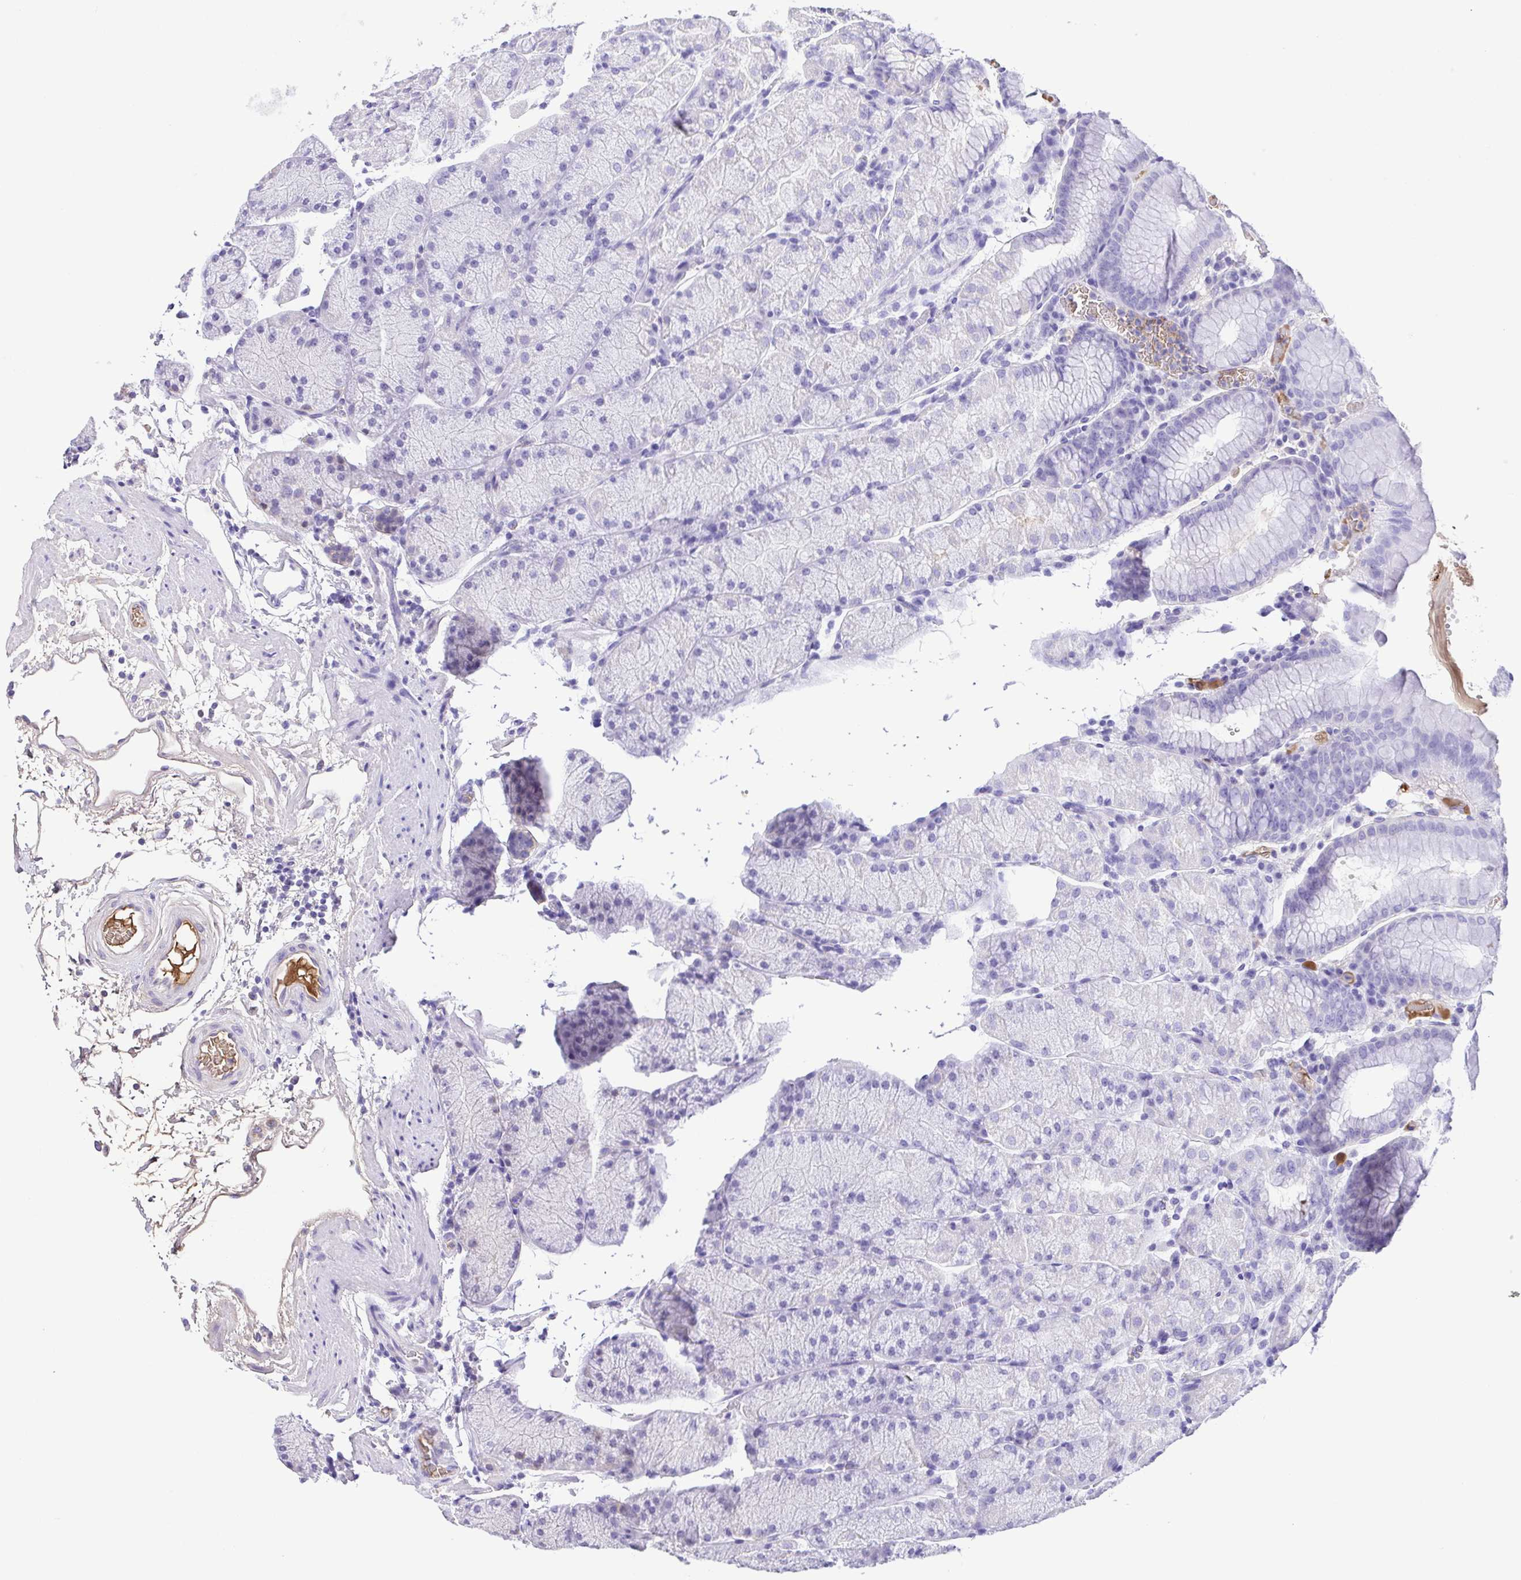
{"staining": {"intensity": "negative", "quantity": "none", "location": "none"}, "tissue": "stomach", "cell_type": "Glandular cells", "image_type": "normal", "snomed": [{"axis": "morphology", "description": "Normal tissue, NOS"}, {"axis": "topography", "description": "Stomach, upper"}, {"axis": "topography", "description": "Stomach"}], "caption": "IHC photomicrograph of benign human stomach stained for a protein (brown), which displays no staining in glandular cells.", "gene": "IGFL1", "patient": {"sex": "male", "age": 76}}